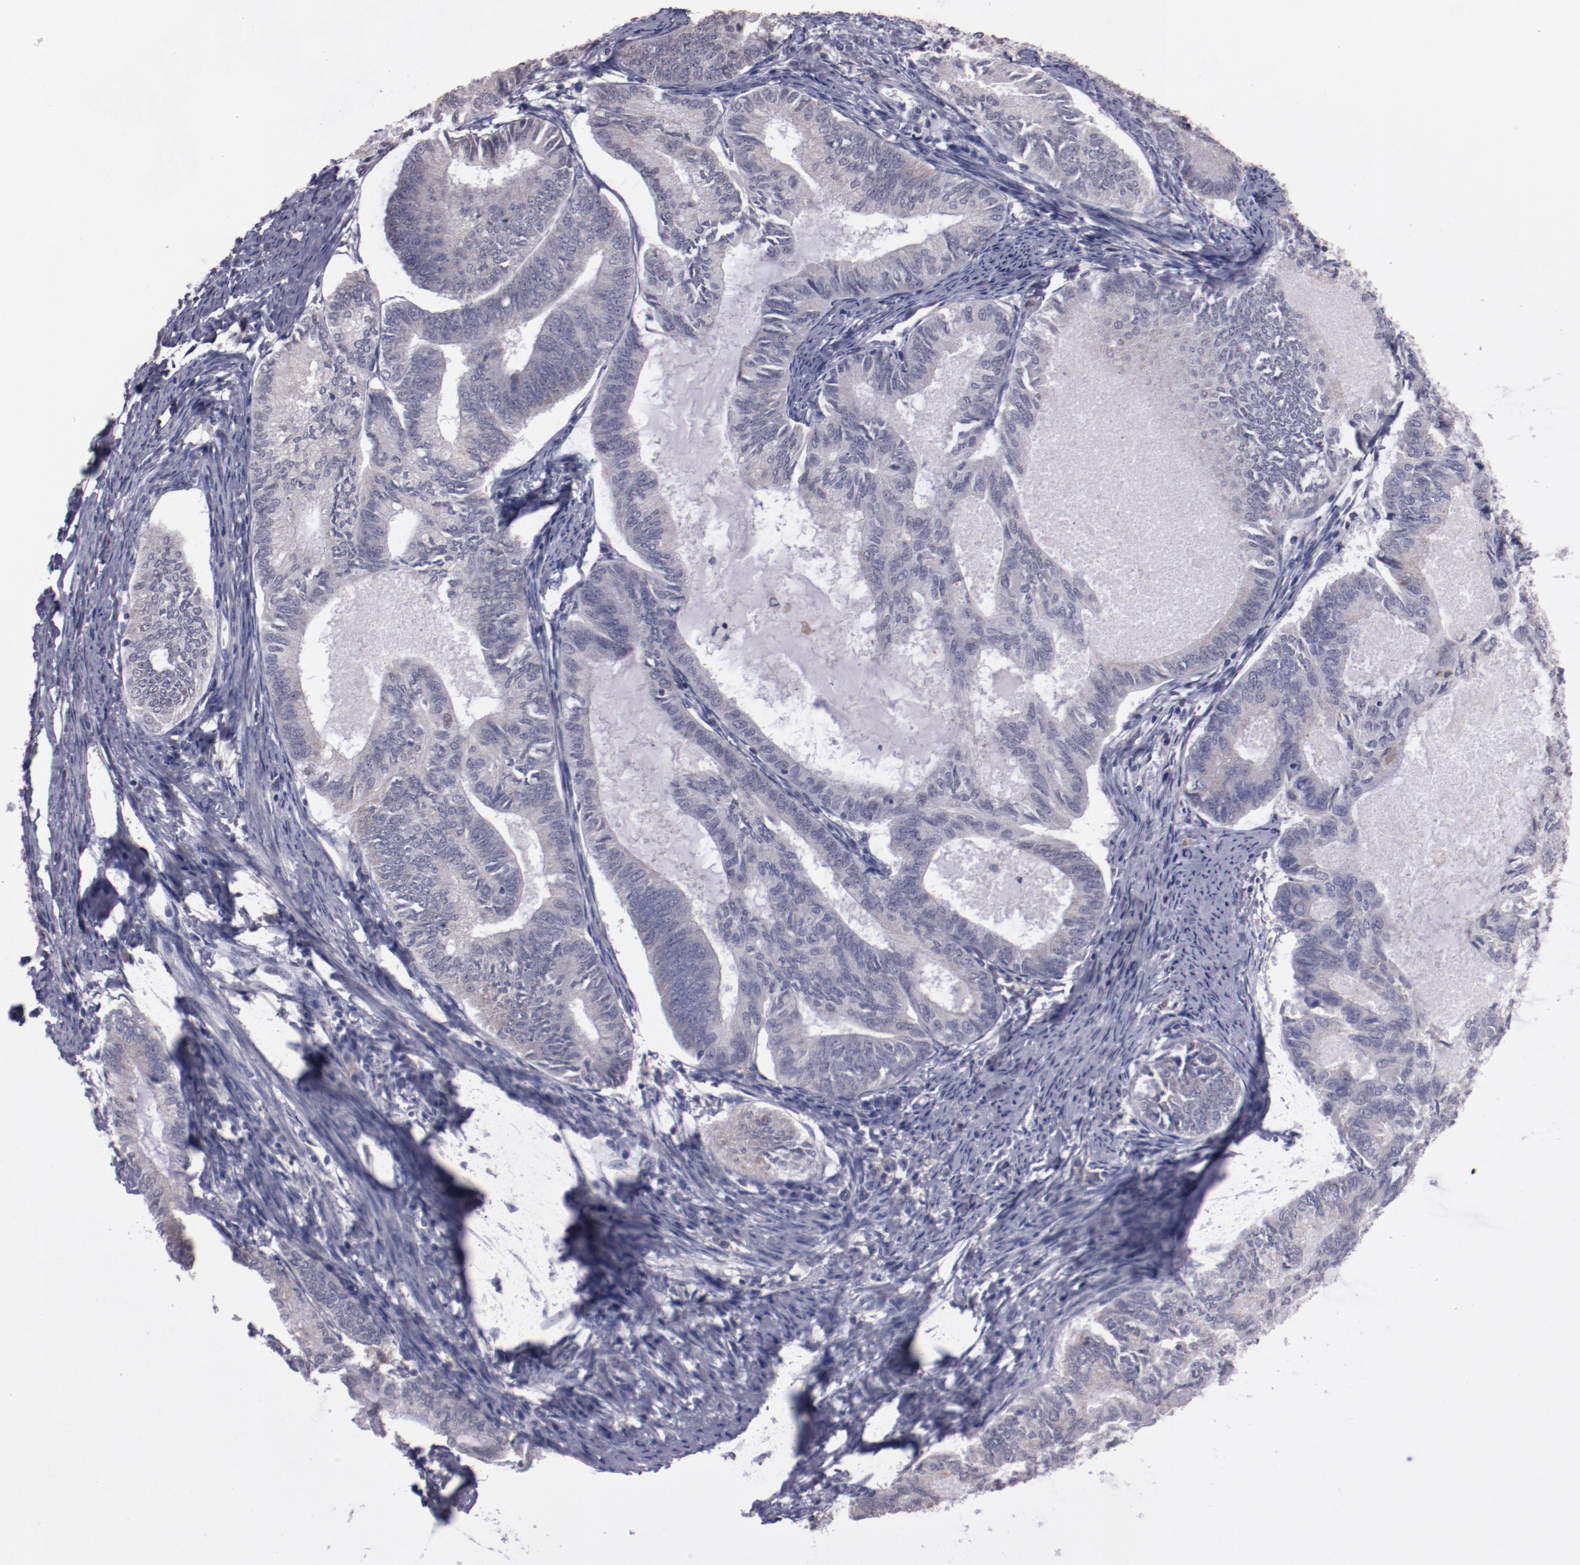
{"staining": {"intensity": "weak", "quantity": "25%-75%", "location": "cytoplasmic/membranous"}, "tissue": "endometrial cancer", "cell_type": "Tumor cells", "image_type": "cancer", "snomed": [{"axis": "morphology", "description": "Adenocarcinoma, NOS"}, {"axis": "topography", "description": "Endometrium"}], "caption": "Immunohistochemistry photomicrograph of endometrial cancer stained for a protein (brown), which demonstrates low levels of weak cytoplasmic/membranous expression in about 25%-75% of tumor cells.", "gene": "NRXN3", "patient": {"sex": "female", "age": 86}}